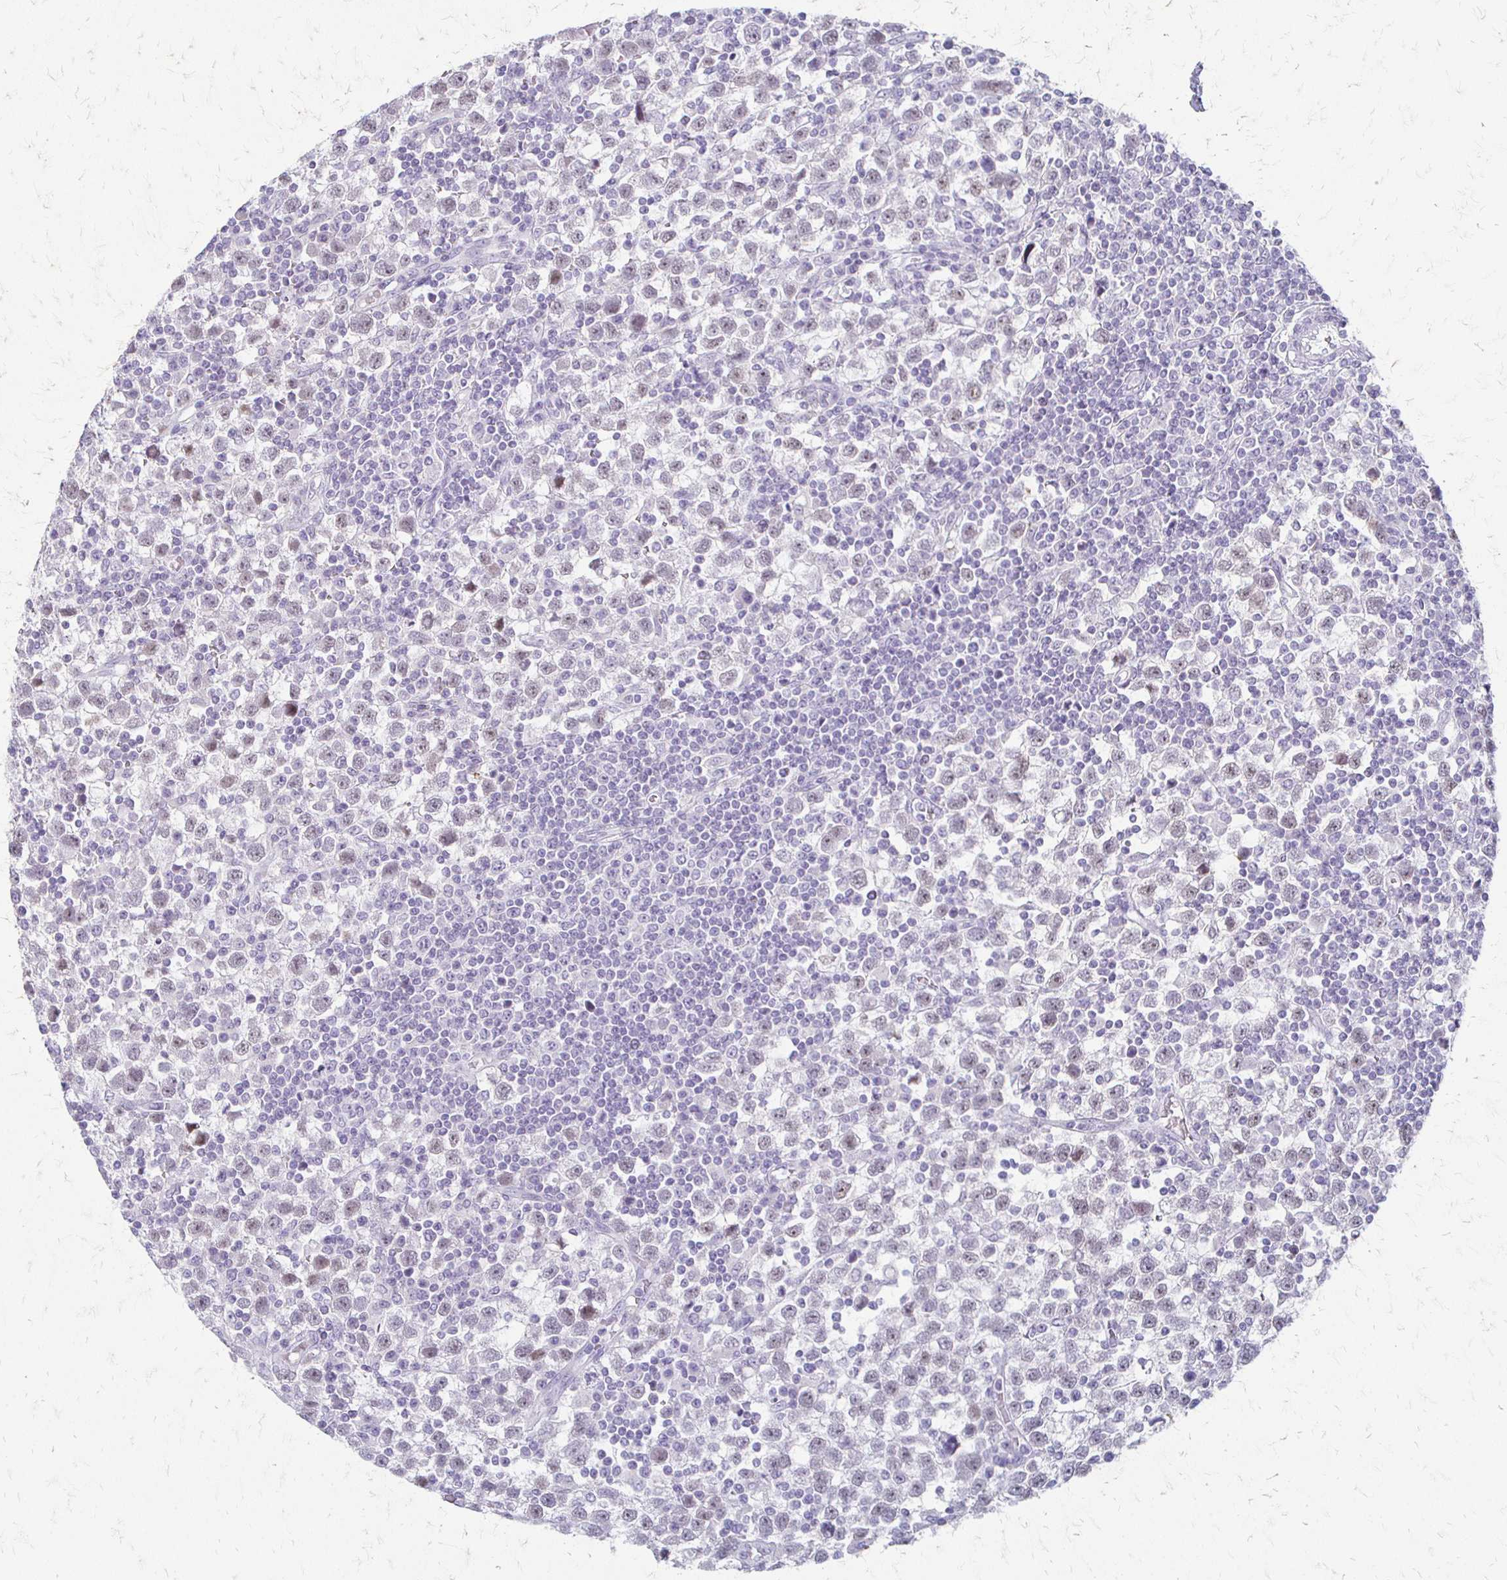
{"staining": {"intensity": "negative", "quantity": "none", "location": "none"}, "tissue": "testis cancer", "cell_type": "Tumor cells", "image_type": "cancer", "snomed": [{"axis": "morphology", "description": "Seminoma, NOS"}, {"axis": "topography", "description": "Testis"}], "caption": "Immunohistochemical staining of human testis cancer shows no significant staining in tumor cells.", "gene": "ACP5", "patient": {"sex": "male", "age": 34}}